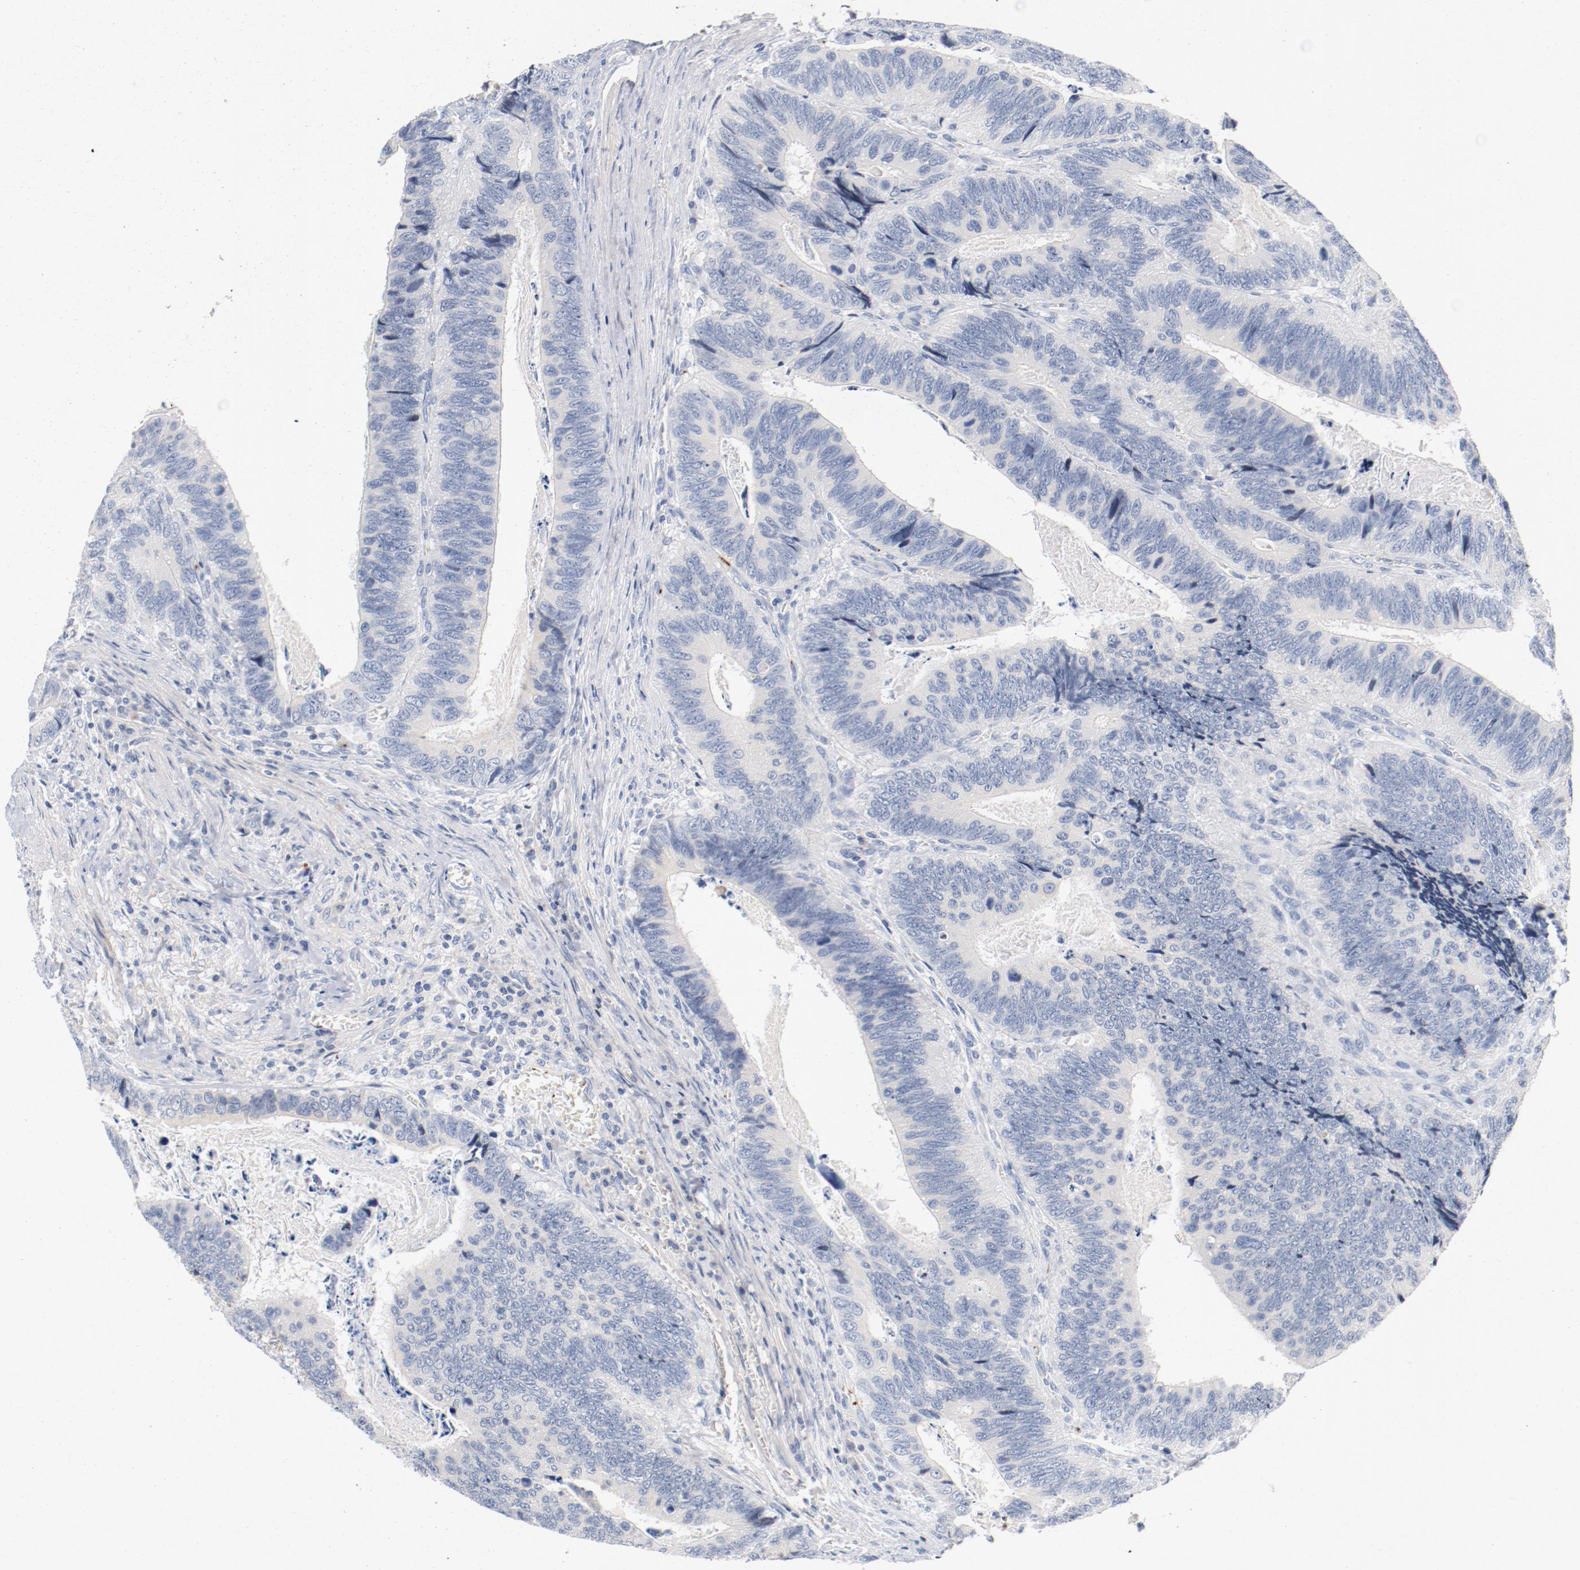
{"staining": {"intensity": "weak", "quantity": "<25%", "location": "cytoplasmic/membranous"}, "tissue": "colorectal cancer", "cell_type": "Tumor cells", "image_type": "cancer", "snomed": [{"axis": "morphology", "description": "Adenocarcinoma, NOS"}, {"axis": "topography", "description": "Colon"}], "caption": "A high-resolution histopathology image shows immunohistochemistry staining of colorectal cancer, which shows no significant staining in tumor cells.", "gene": "PIM1", "patient": {"sex": "male", "age": 72}}